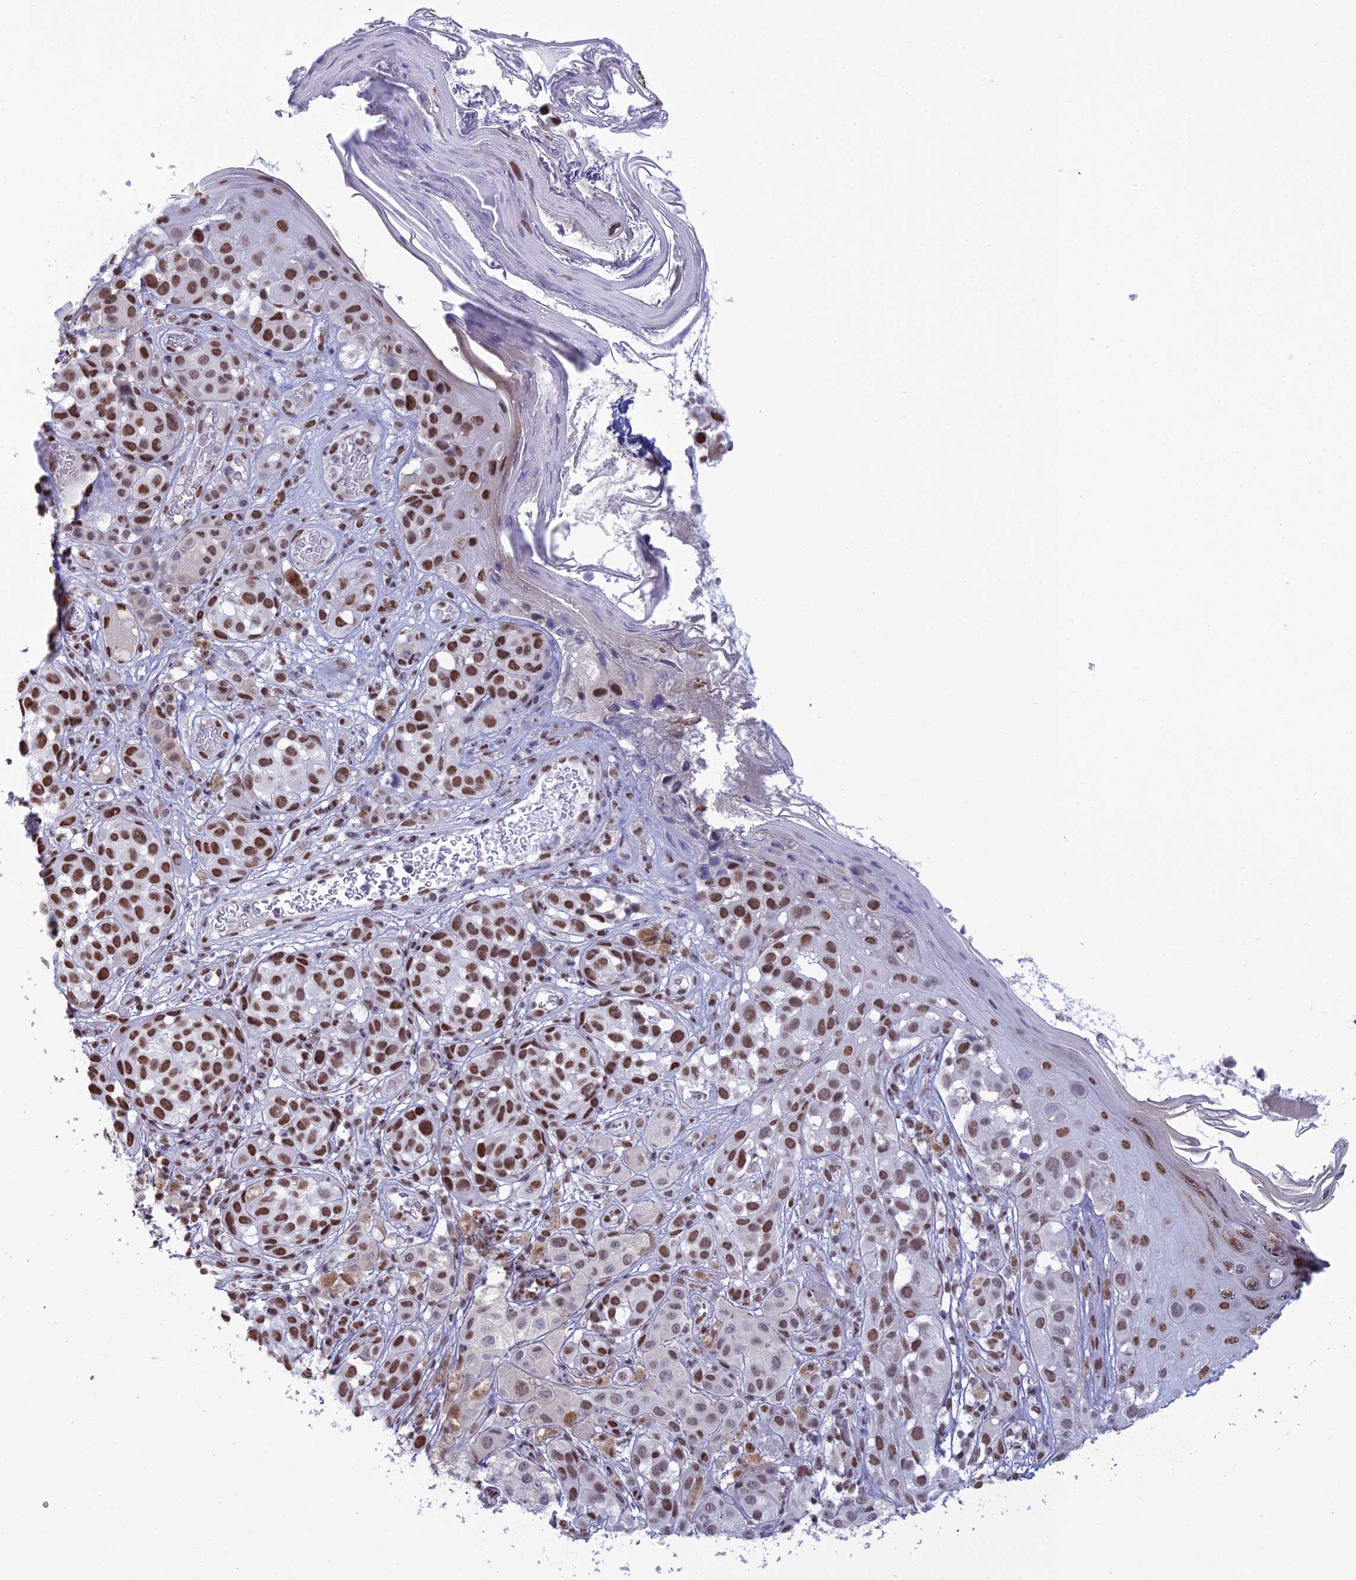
{"staining": {"intensity": "moderate", "quantity": ">75%", "location": "nuclear"}, "tissue": "melanoma", "cell_type": "Tumor cells", "image_type": "cancer", "snomed": [{"axis": "morphology", "description": "Malignant melanoma, NOS"}, {"axis": "topography", "description": "Skin"}], "caption": "Malignant melanoma was stained to show a protein in brown. There is medium levels of moderate nuclear positivity in approximately >75% of tumor cells.", "gene": "PRAMEF12", "patient": {"sex": "male", "age": 38}}